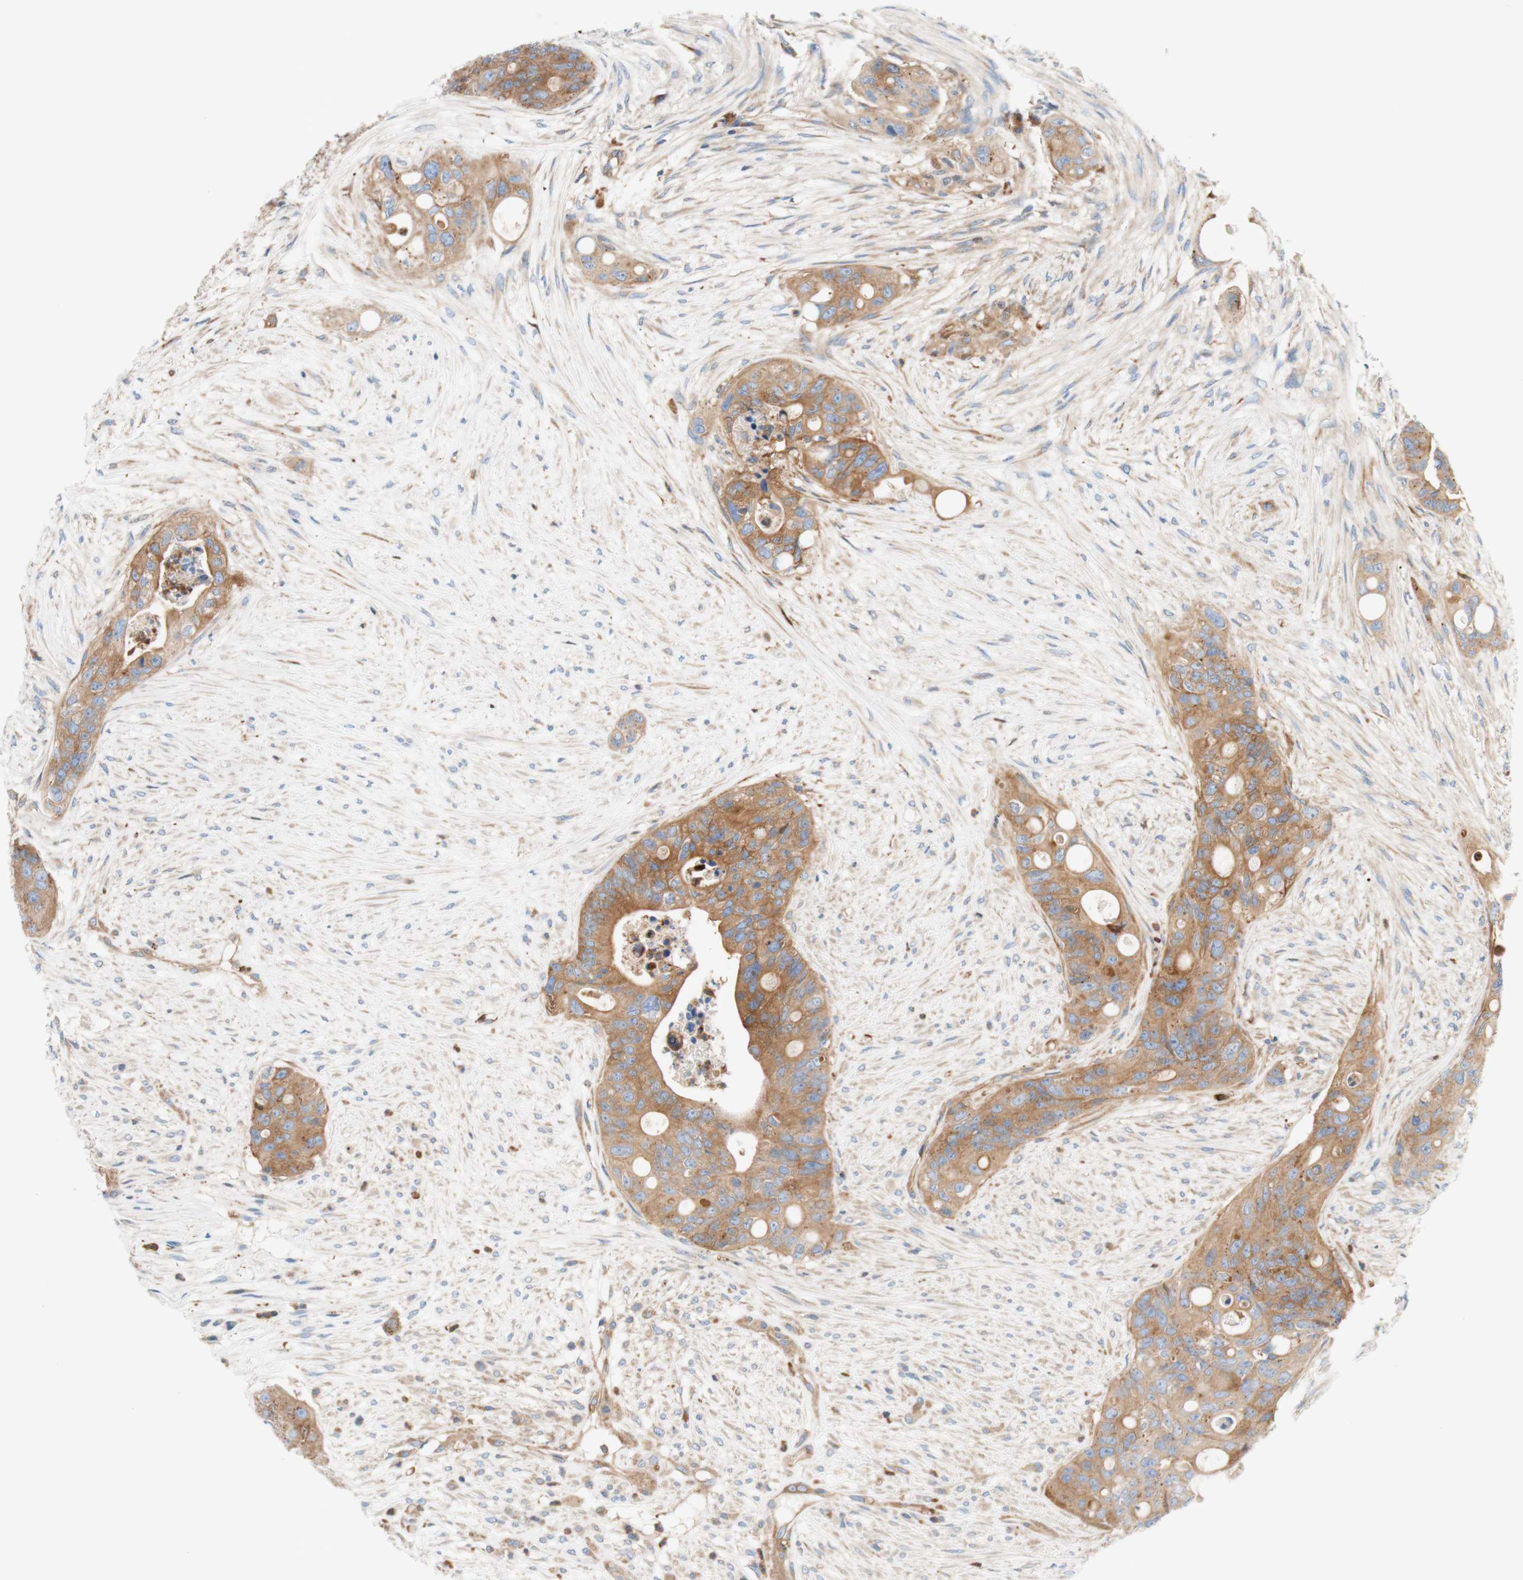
{"staining": {"intensity": "moderate", "quantity": ">75%", "location": "cytoplasmic/membranous"}, "tissue": "colorectal cancer", "cell_type": "Tumor cells", "image_type": "cancer", "snomed": [{"axis": "morphology", "description": "Adenocarcinoma, NOS"}, {"axis": "topography", "description": "Colon"}], "caption": "A high-resolution image shows immunohistochemistry staining of colorectal adenocarcinoma, which shows moderate cytoplasmic/membranous expression in about >75% of tumor cells.", "gene": "STOM", "patient": {"sex": "female", "age": 57}}